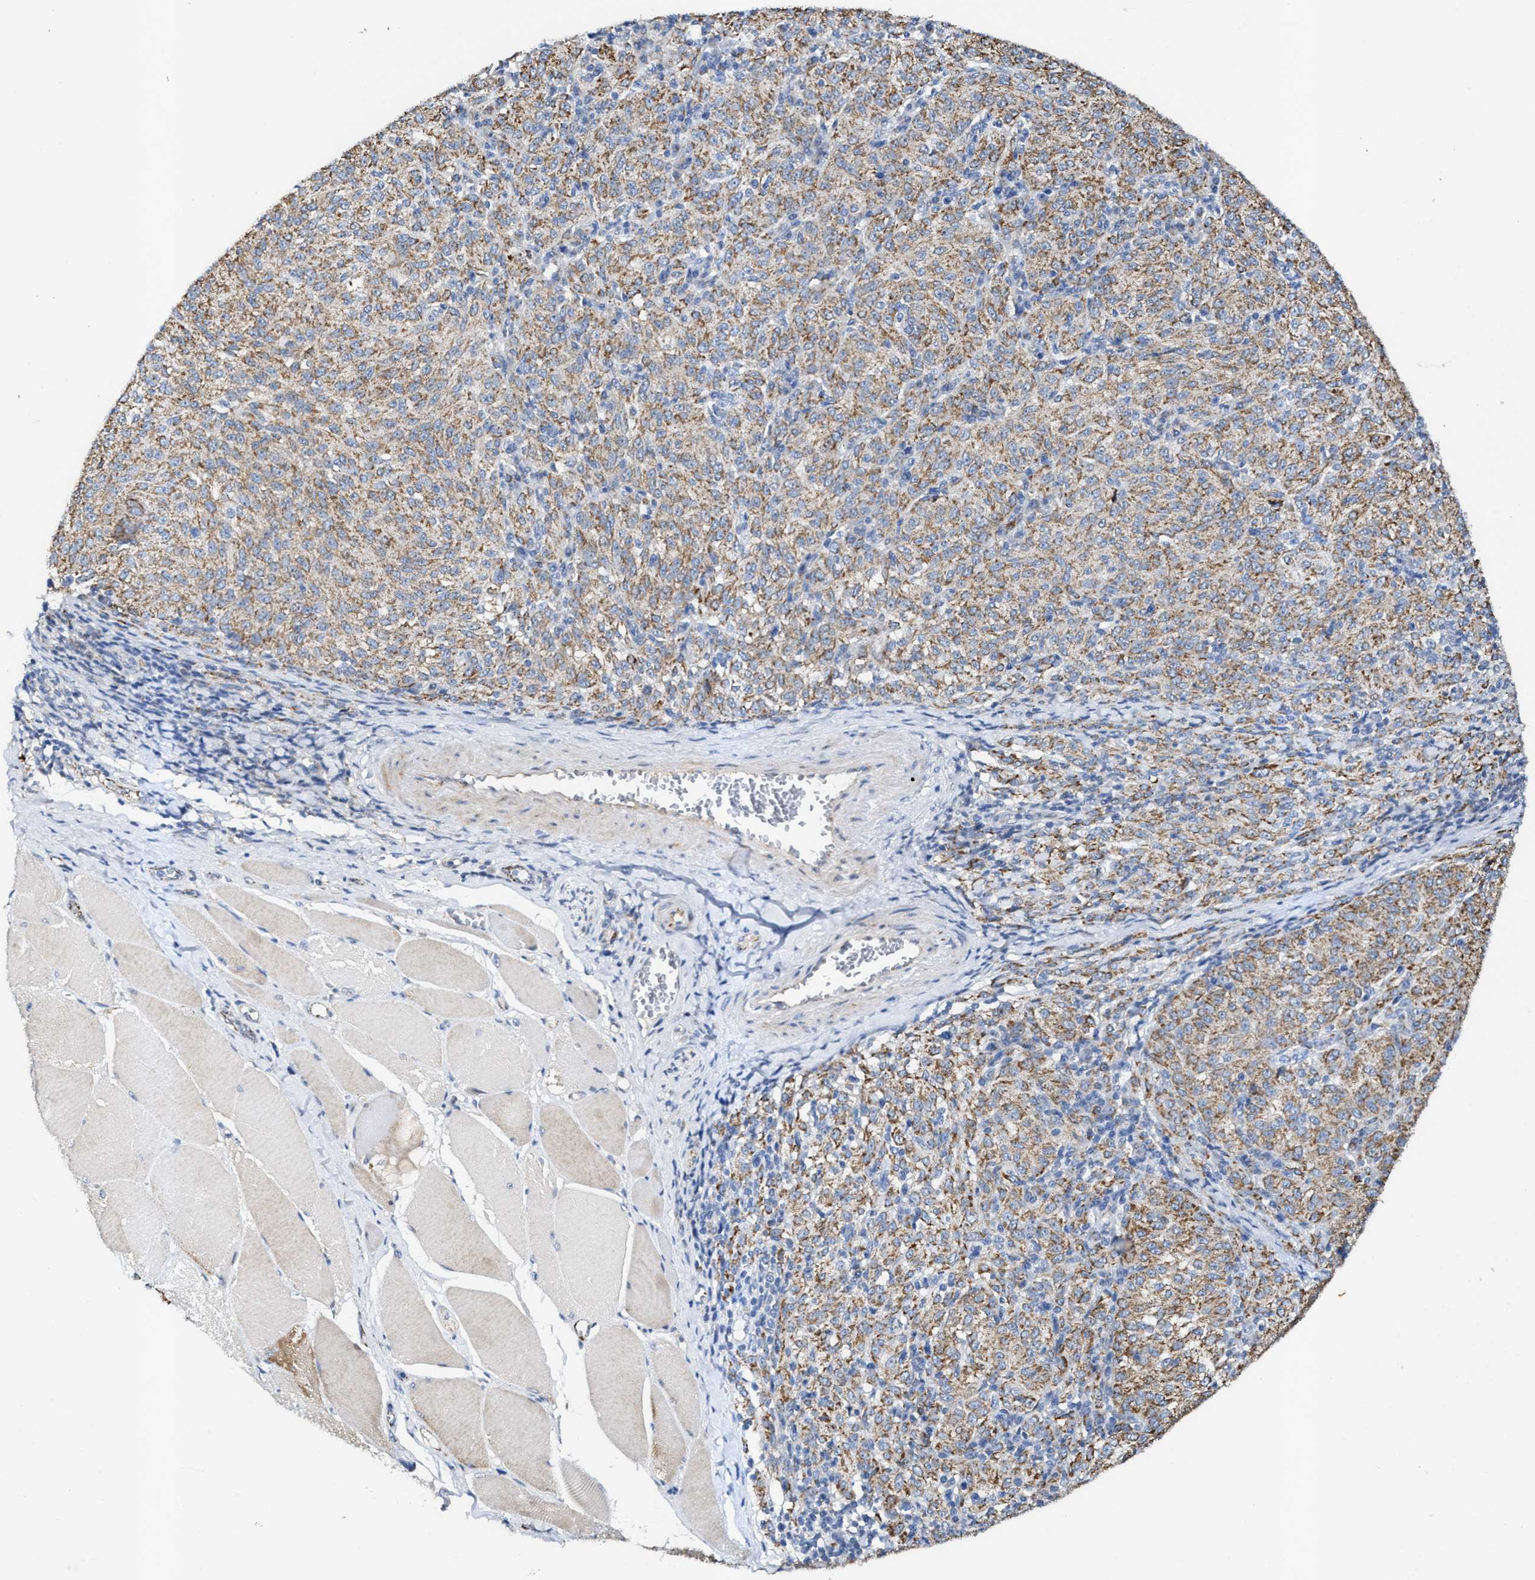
{"staining": {"intensity": "moderate", "quantity": ">75%", "location": "cytoplasmic/membranous"}, "tissue": "melanoma", "cell_type": "Tumor cells", "image_type": "cancer", "snomed": [{"axis": "morphology", "description": "Malignant melanoma, NOS"}, {"axis": "topography", "description": "Skin"}], "caption": "Malignant melanoma stained for a protein (brown) exhibits moderate cytoplasmic/membranous positive positivity in approximately >75% of tumor cells.", "gene": "JAG1", "patient": {"sex": "female", "age": 72}}